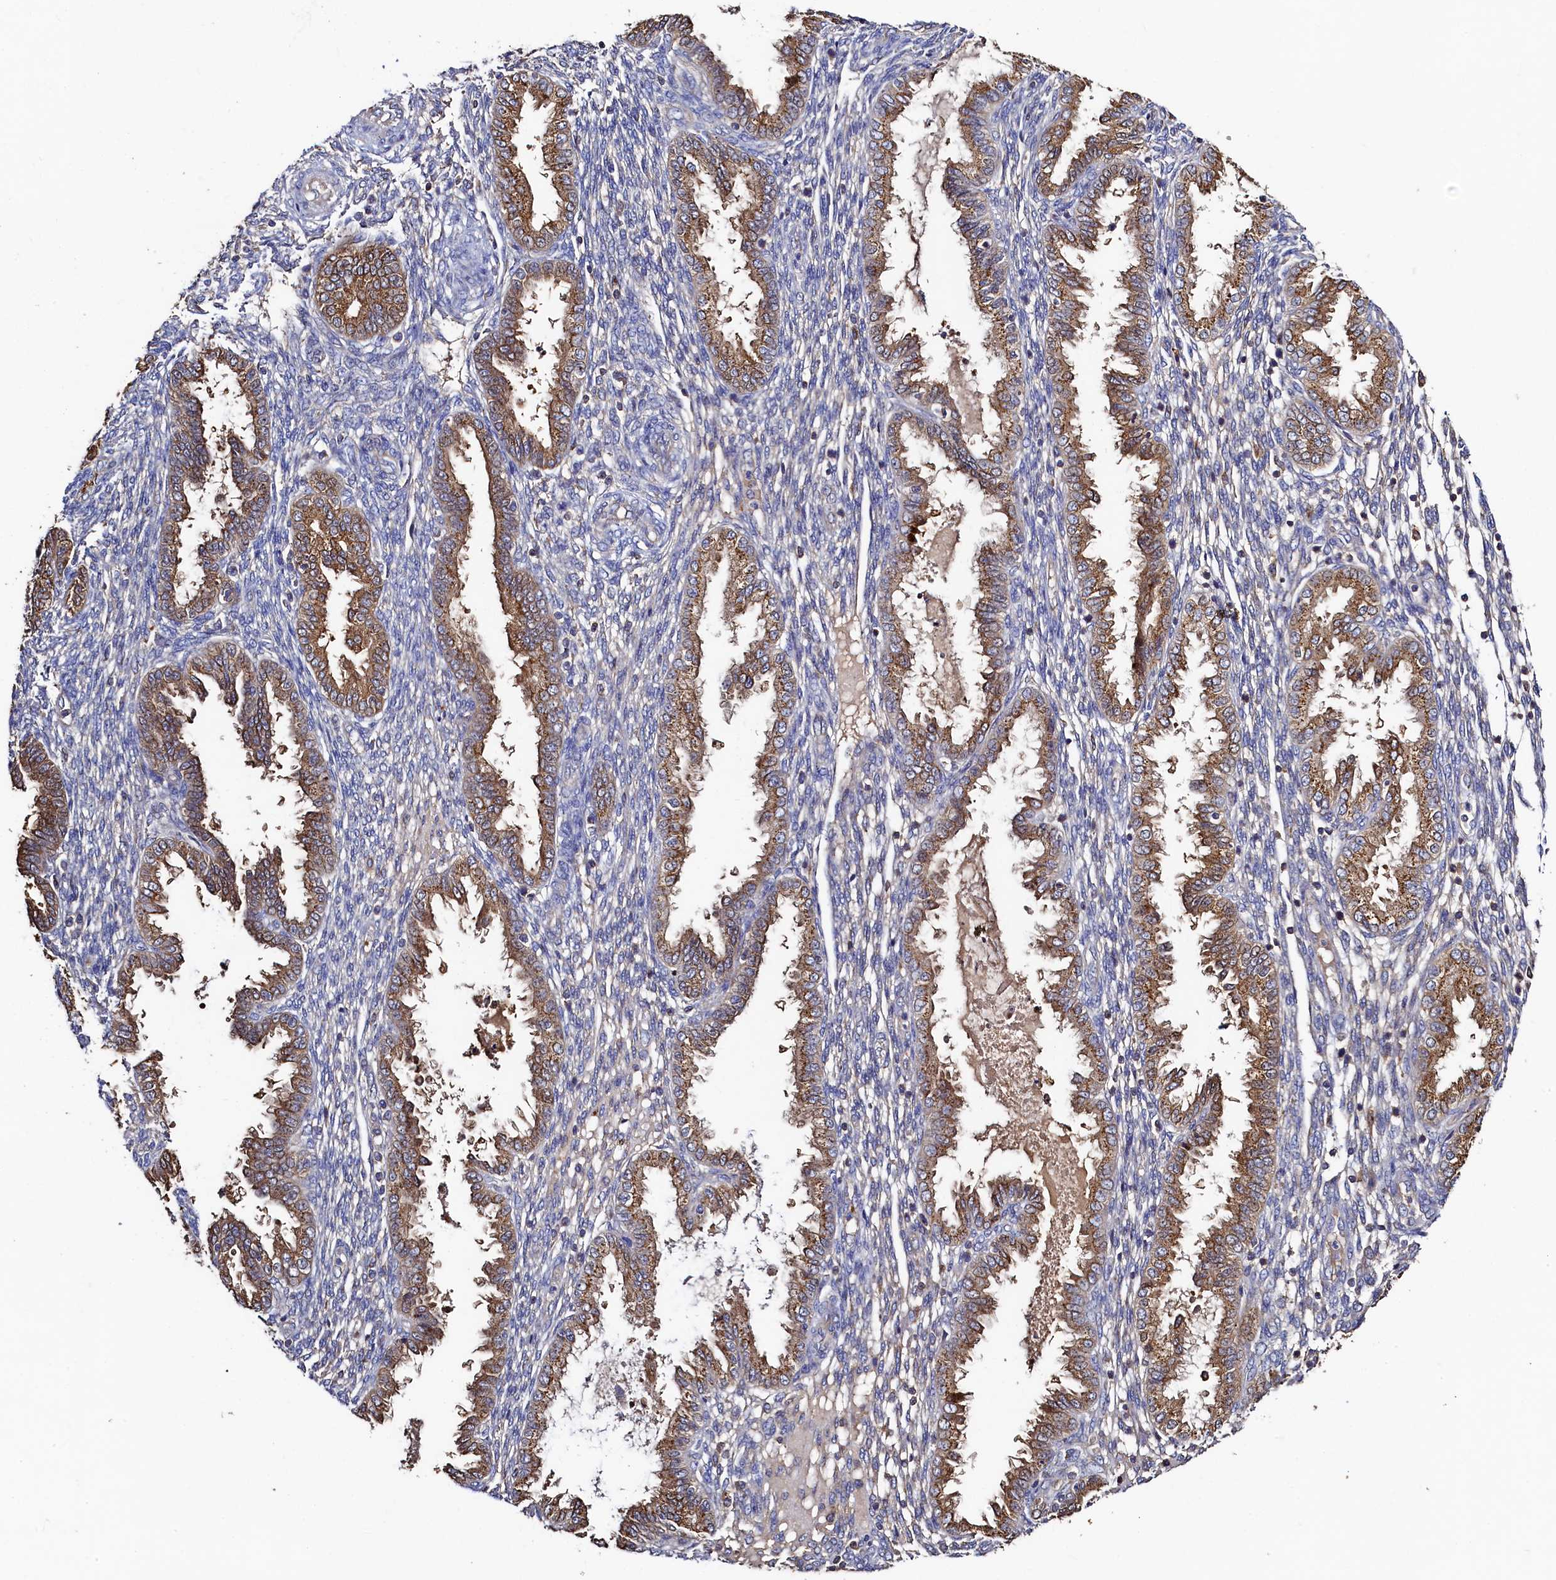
{"staining": {"intensity": "negative", "quantity": "none", "location": "none"}, "tissue": "endometrium", "cell_type": "Cells in endometrial stroma", "image_type": "normal", "snomed": [{"axis": "morphology", "description": "Normal tissue, NOS"}, {"axis": "topography", "description": "Endometrium"}], "caption": "There is no significant staining in cells in endometrial stroma of endometrium. The staining was performed using DAB to visualize the protein expression in brown, while the nuclei were stained in blue with hematoxylin (Magnification: 20x).", "gene": "TK2", "patient": {"sex": "female", "age": 33}}